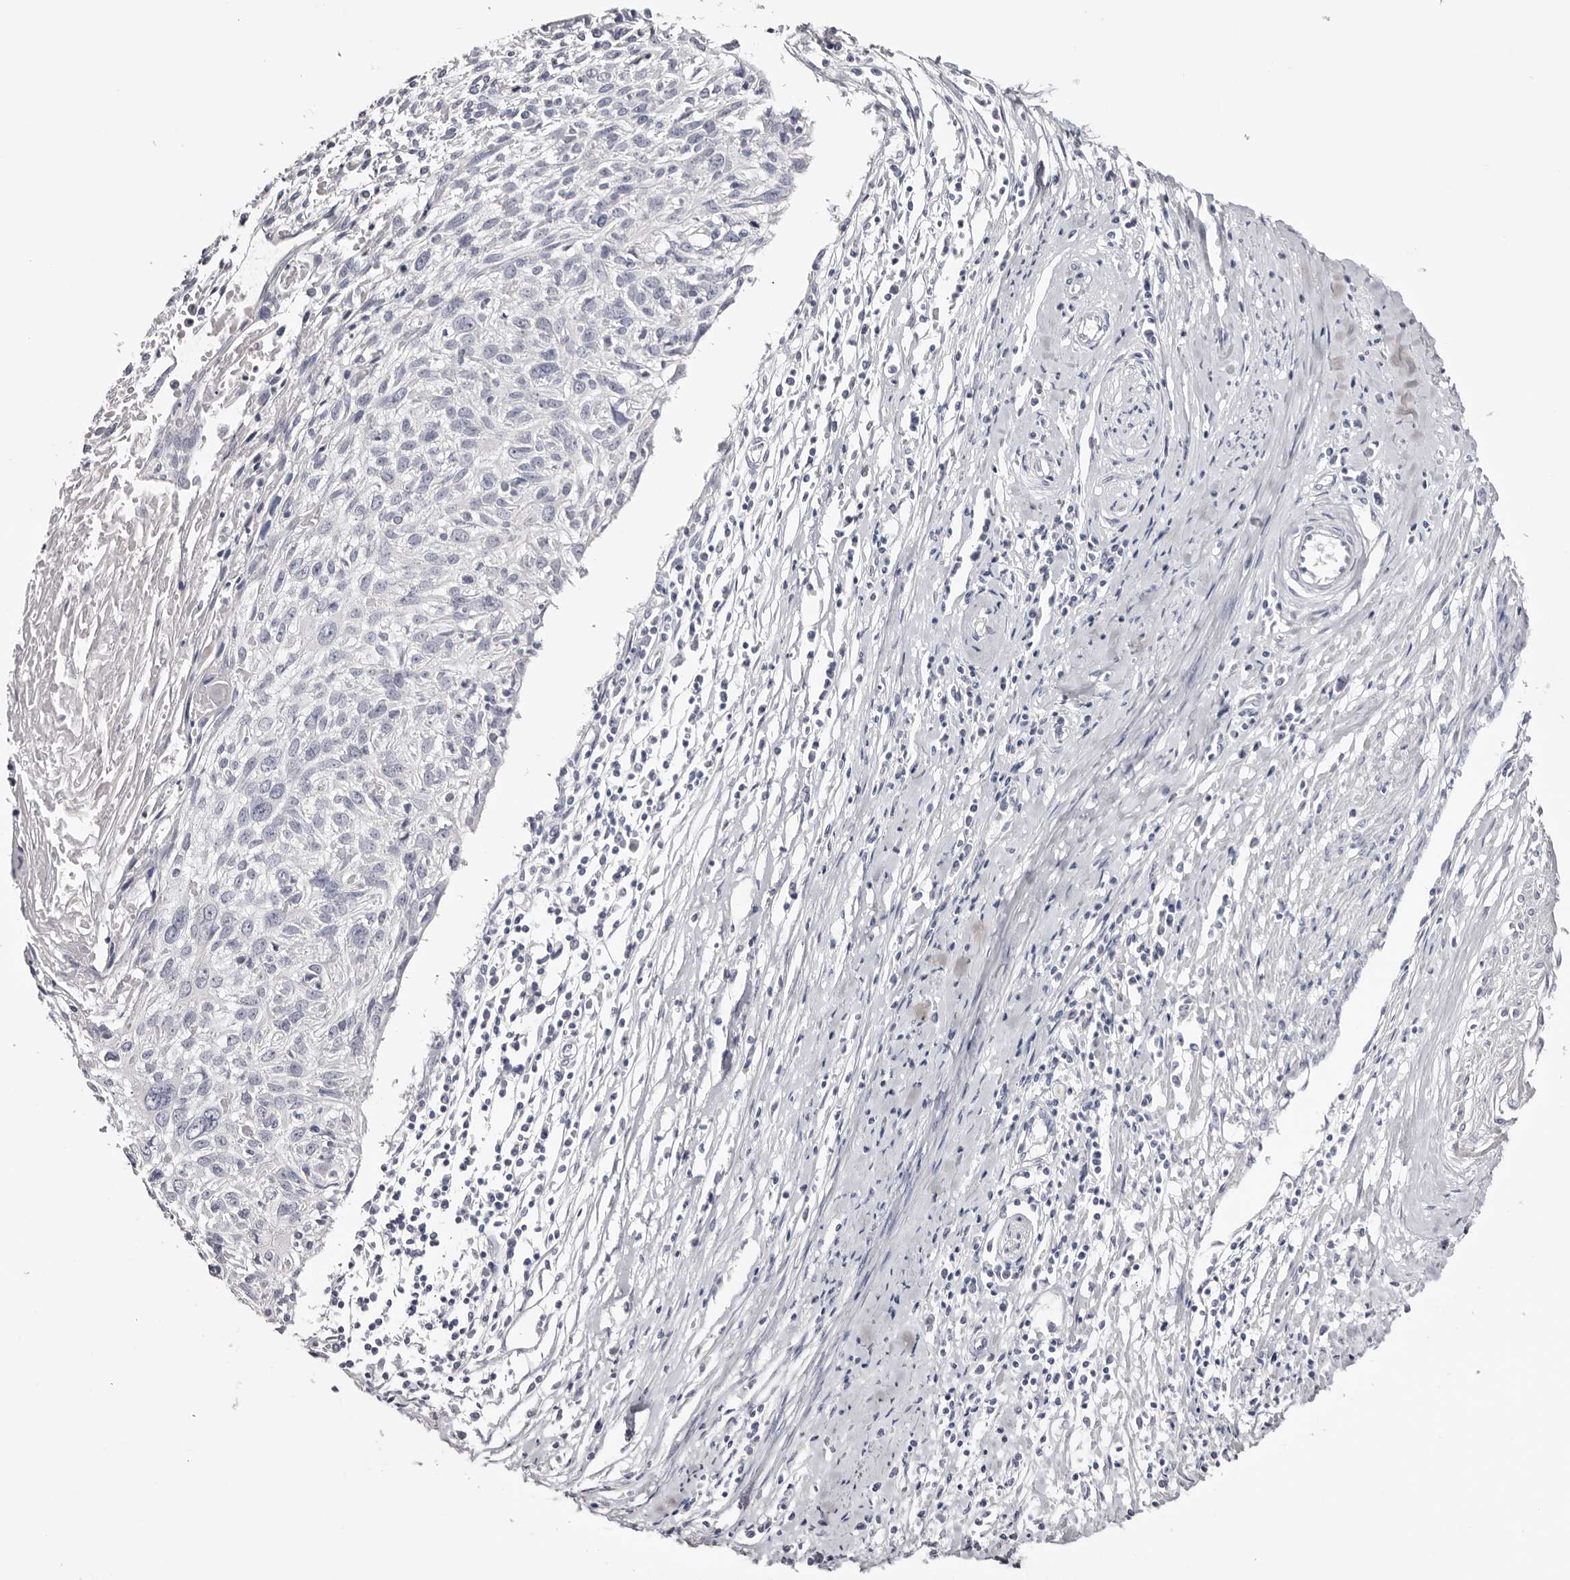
{"staining": {"intensity": "negative", "quantity": "none", "location": "none"}, "tissue": "cervical cancer", "cell_type": "Tumor cells", "image_type": "cancer", "snomed": [{"axis": "morphology", "description": "Squamous cell carcinoma, NOS"}, {"axis": "topography", "description": "Cervix"}], "caption": "Immunohistochemistry (IHC) histopathology image of neoplastic tissue: human cervical squamous cell carcinoma stained with DAB (3,3'-diaminobenzidine) reveals no significant protein staining in tumor cells. (Stains: DAB immunohistochemistry (IHC) with hematoxylin counter stain, Microscopy: brightfield microscopy at high magnification).", "gene": "AKNAD1", "patient": {"sex": "female", "age": 51}}